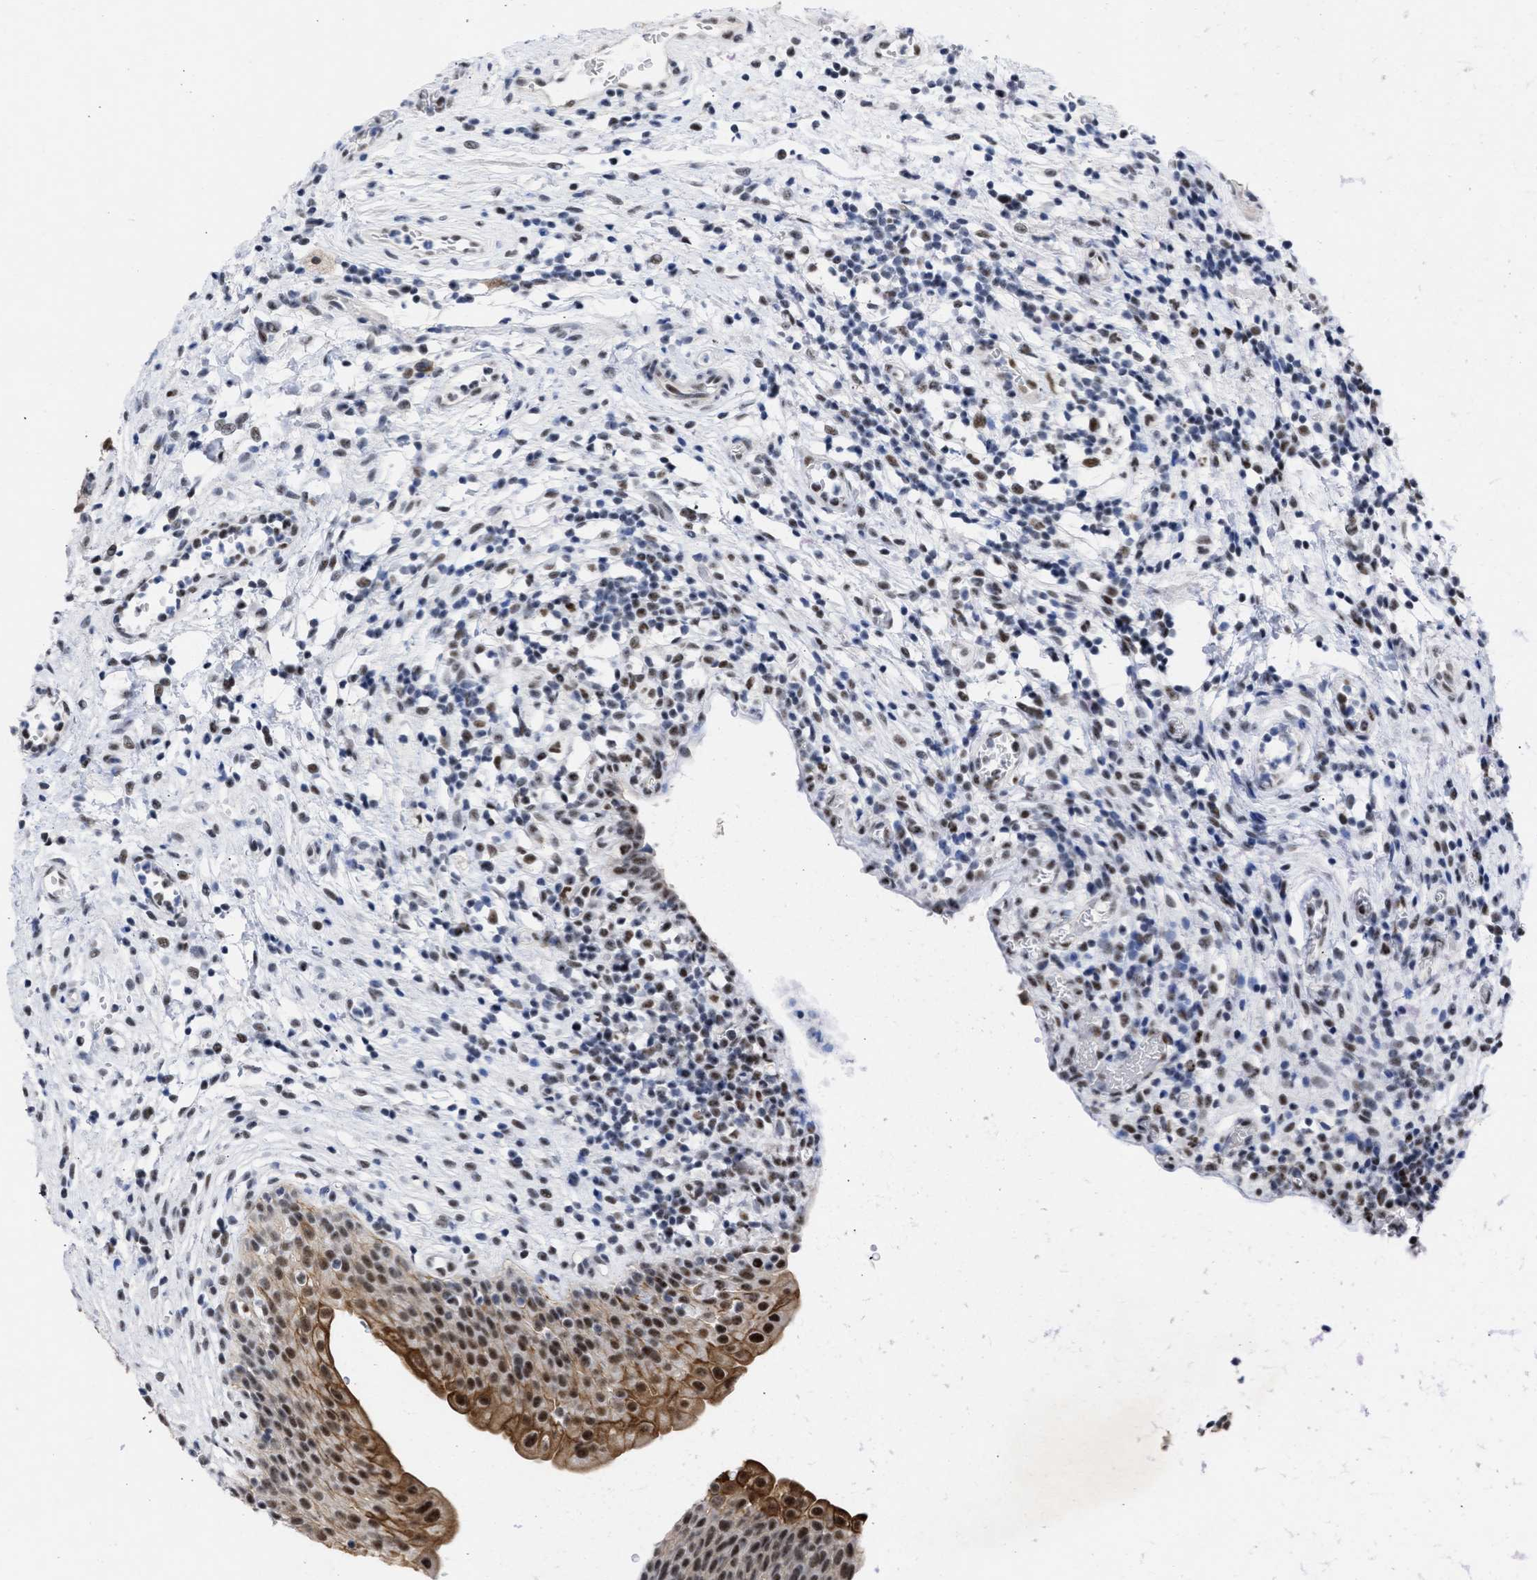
{"staining": {"intensity": "strong", "quantity": ">75%", "location": "cytoplasmic/membranous,nuclear"}, "tissue": "urinary bladder", "cell_type": "Urothelial cells", "image_type": "normal", "snomed": [{"axis": "morphology", "description": "Normal tissue, NOS"}, {"axis": "topography", "description": "Urinary bladder"}], "caption": "Immunohistochemical staining of benign urinary bladder exhibits strong cytoplasmic/membranous,nuclear protein staining in about >75% of urothelial cells. (DAB (3,3'-diaminobenzidine) IHC, brown staining for protein, blue staining for nuclei).", "gene": "DDX41", "patient": {"sex": "male", "age": 37}}